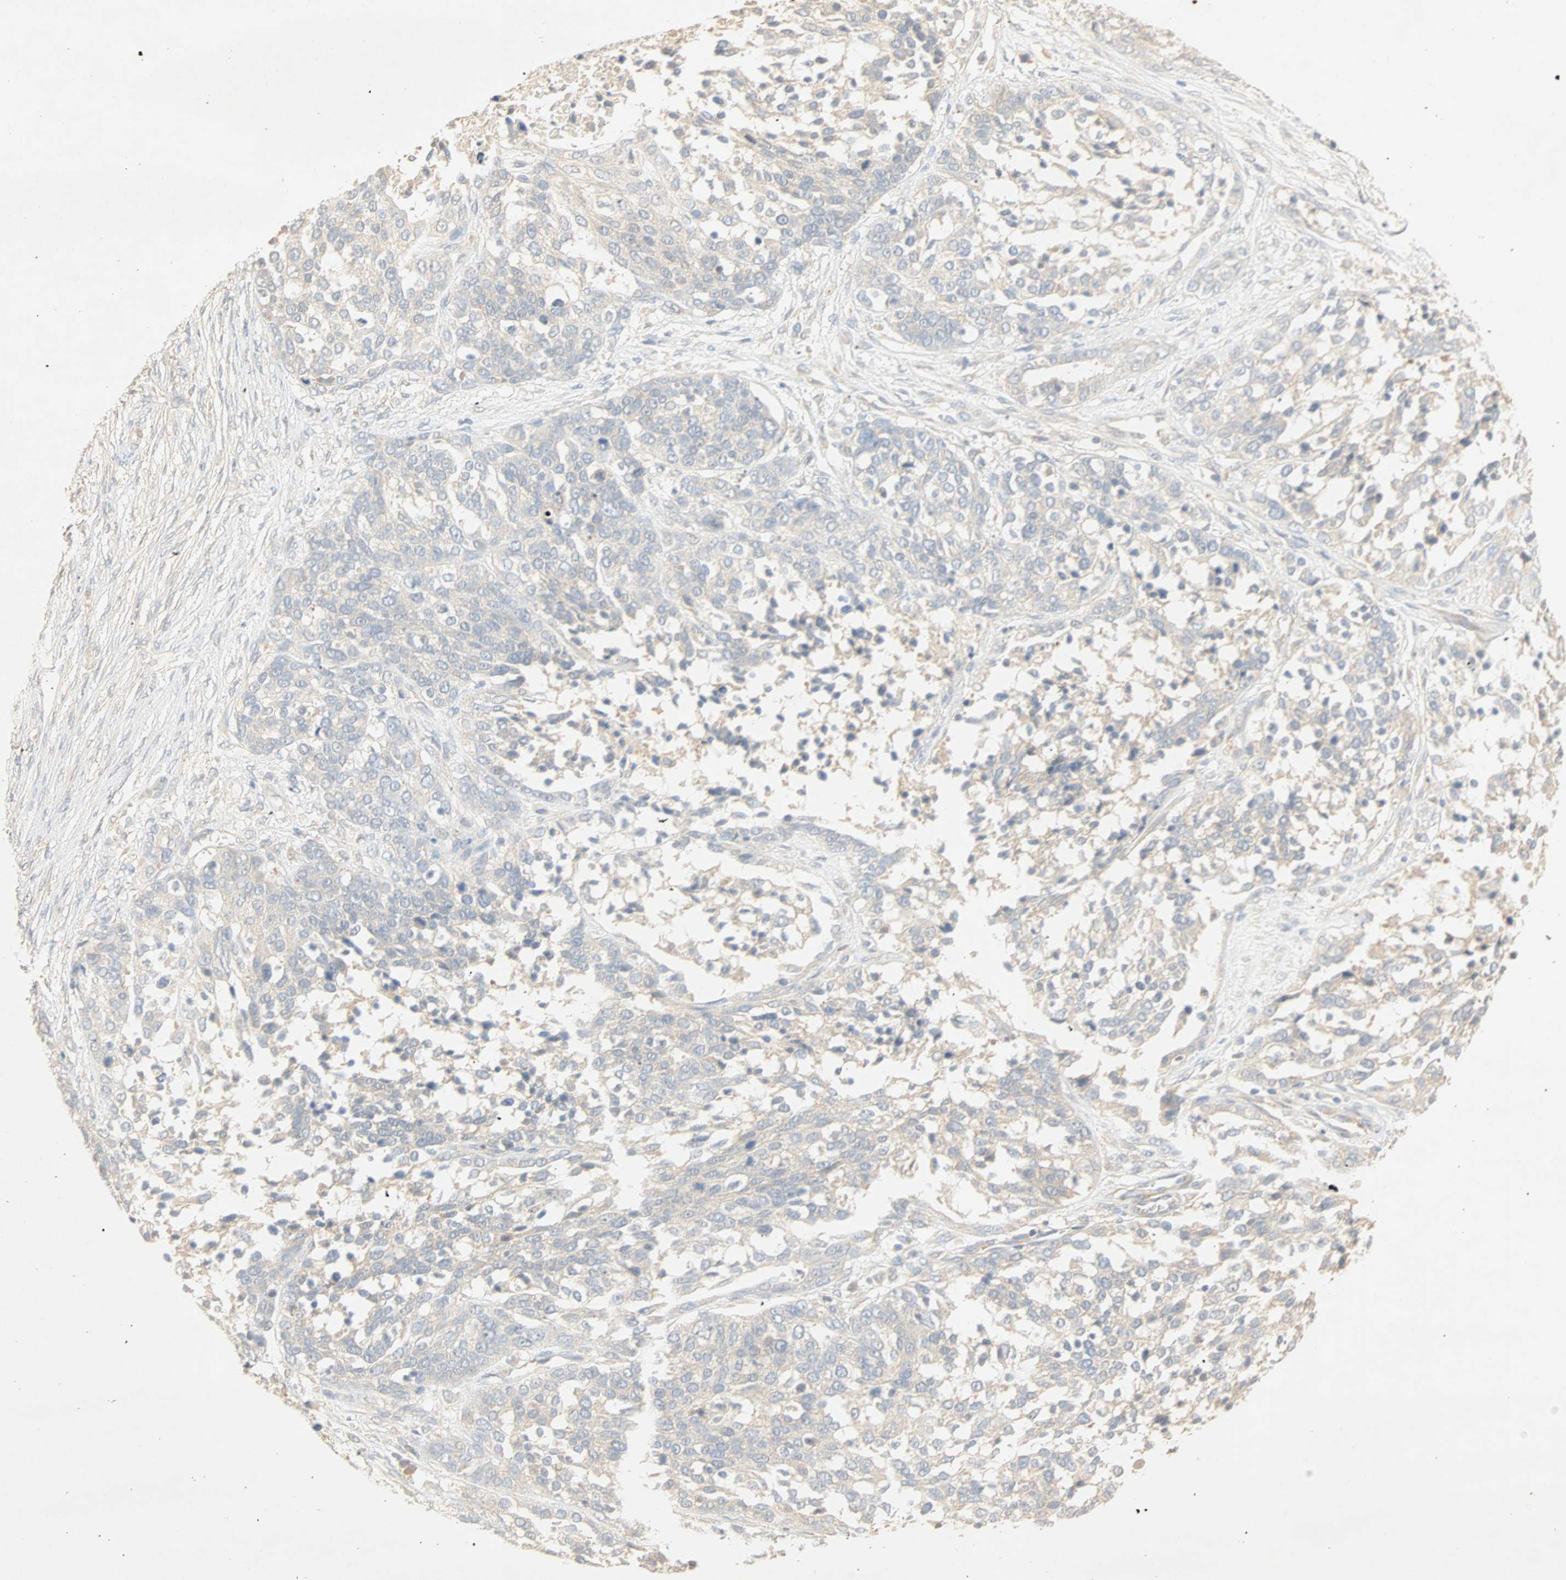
{"staining": {"intensity": "weak", "quantity": "<25%", "location": "cytoplasmic/membranous"}, "tissue": "ovarian cancer", "cell_type": "Tumor cells", "image_type": "cancer", "snomed": [{"axis": "morphology", "description": "Cystadenocarcinoma, serous, NOS"}, {"axis": "topography", "description": "Ovary"}], "caption": "A photomicrograph of human ovarian cancer (serous cystadenocarcinoma) is negative for staining in tumor cells. (Immunohistochemistry, brightfield microscopy, high magnification).", "gene": "SELENBP1", "patient": {"sex": "female", "age": 44}}